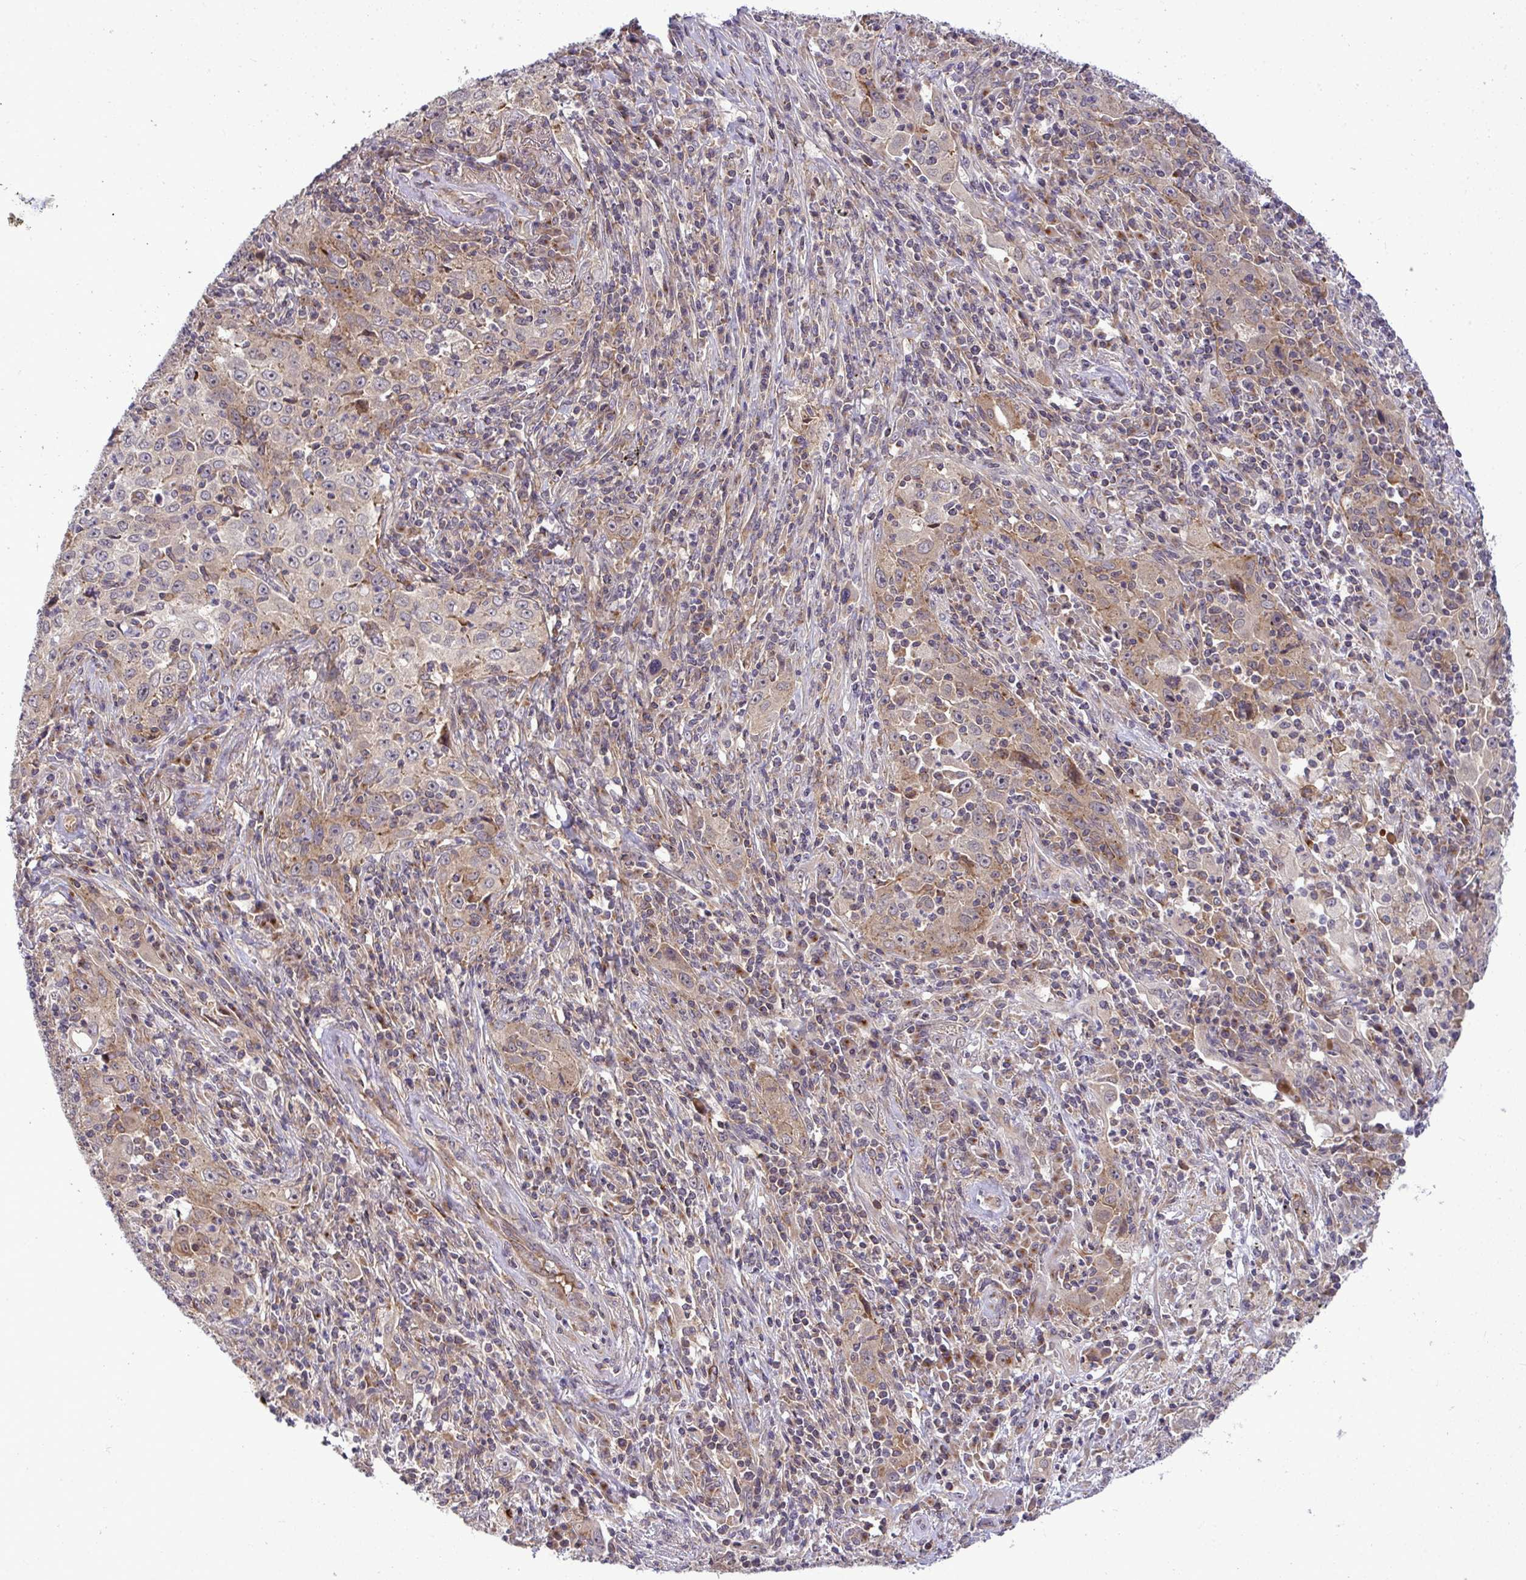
{"staining": {"intensity": "weak", "quantity": "25%-75%", "location": "cytoplasmic/membranous"}, "tissue": "lung cancer", "cell_type": "Tumor cells", "image_type": "cancer", "snomed": [{"axis": "morphology", "description": "Squamous cell carcinoma, NOS"}, {"axis": "topography", "description": "Lung"}], "caption": "There is low levels of weak cytoplasmic/membranous expression in tumor cells of lung squamous cell carcinoma, as demonstrated by immunohistochemical staining (brown color).", "gene": "SLC9A6", "patient": {"sex": "male", "age": 71}}